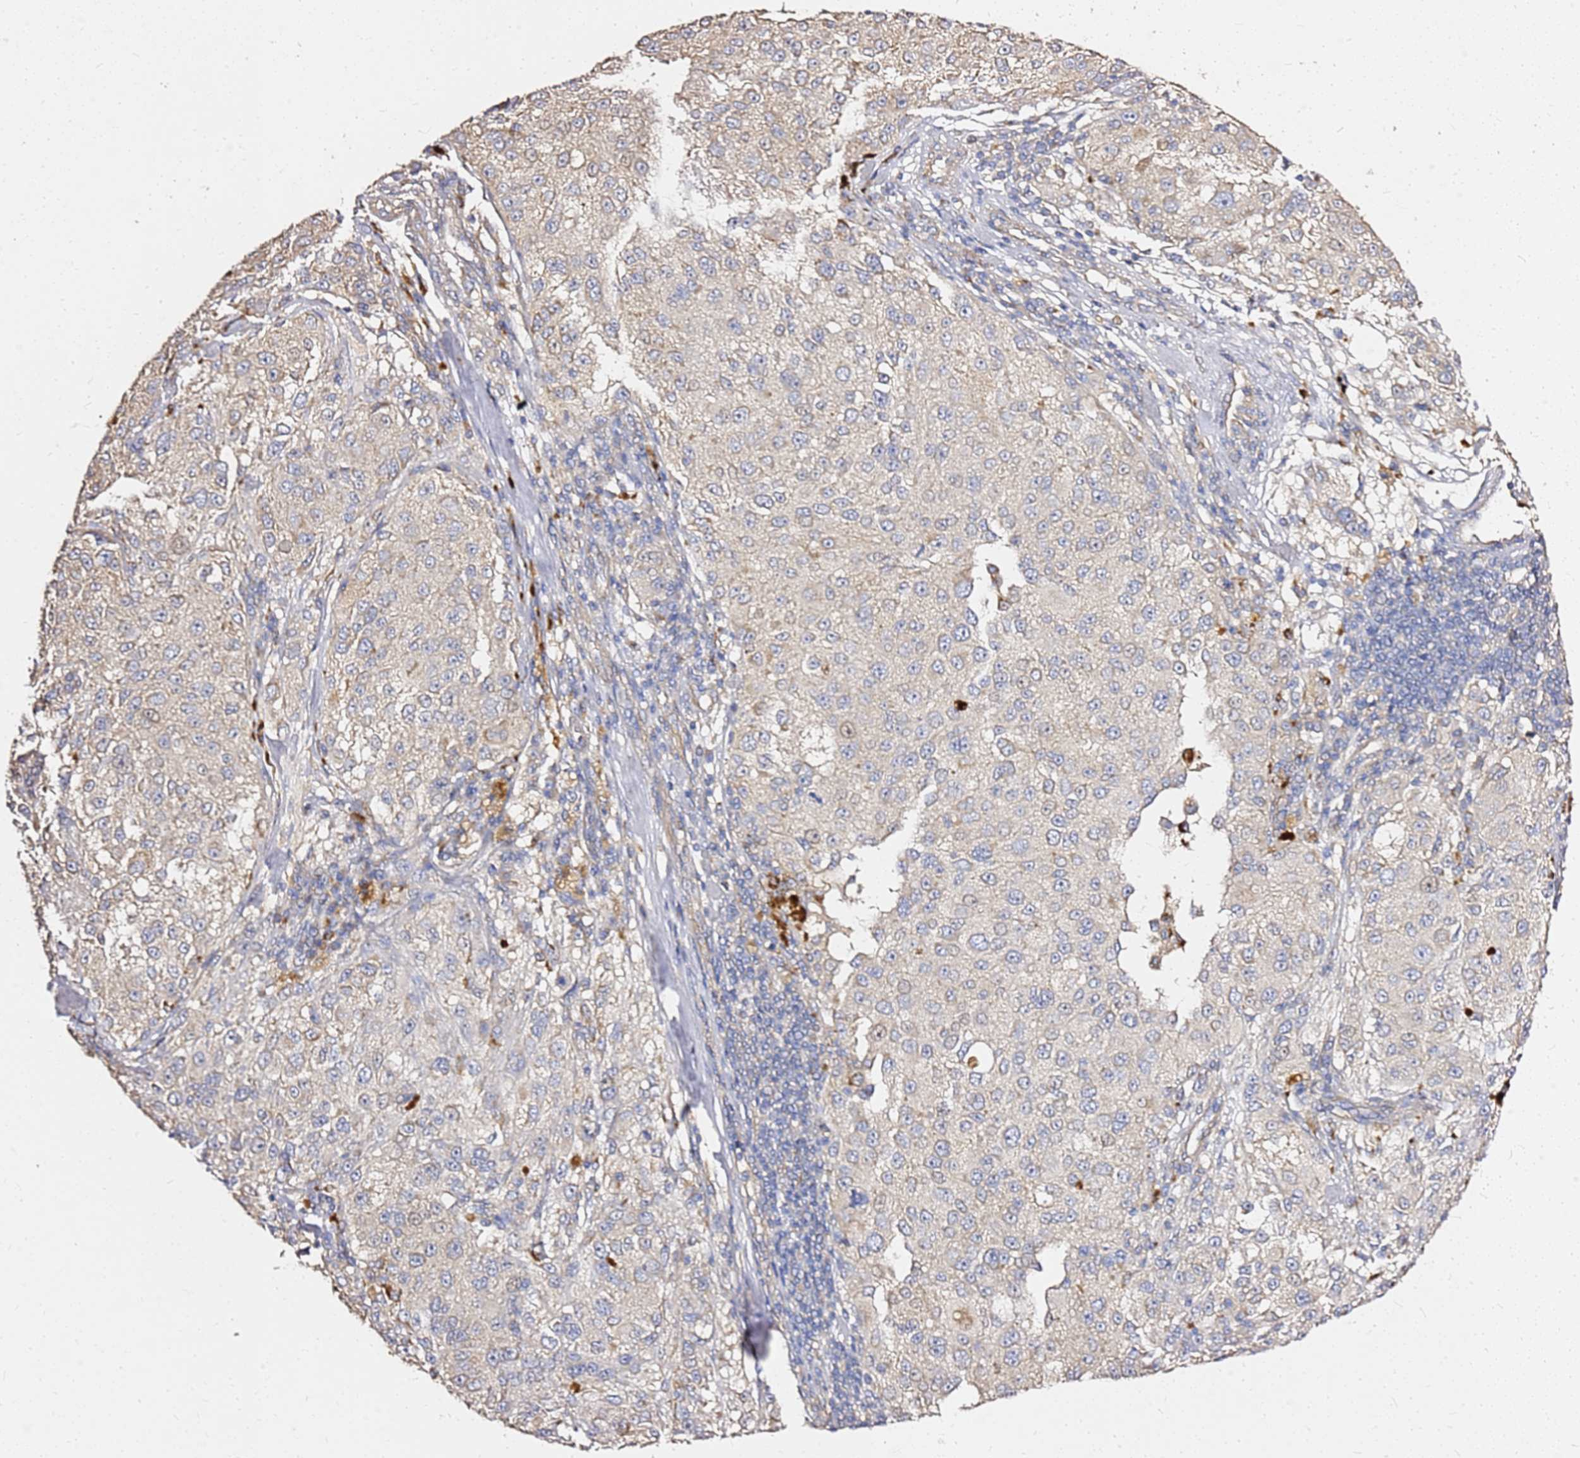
{"staining": {"intensity": "weak", "quantity": "25%-75%", "location": "cytoplasmic/membranous"}, "tissue": "melanoma", "cell_type": "Tumor cells", "image_type": "cancer", "snomed": [{"axis": "morphology", "description": "Necrosis, NOS"}, {"axis": "morphology", "description": "Malignant melanoma, NOS"}, {"axis": "topography", "description": "Skin"}], "caption": "Brown immunohistochemical staining in melanoma reveals weak cytoplasmic/membranous expression in approximately 25%-75% of tumor cells.", "gene": "EXD3", "patient": {"sex": "female", "age": 87}}